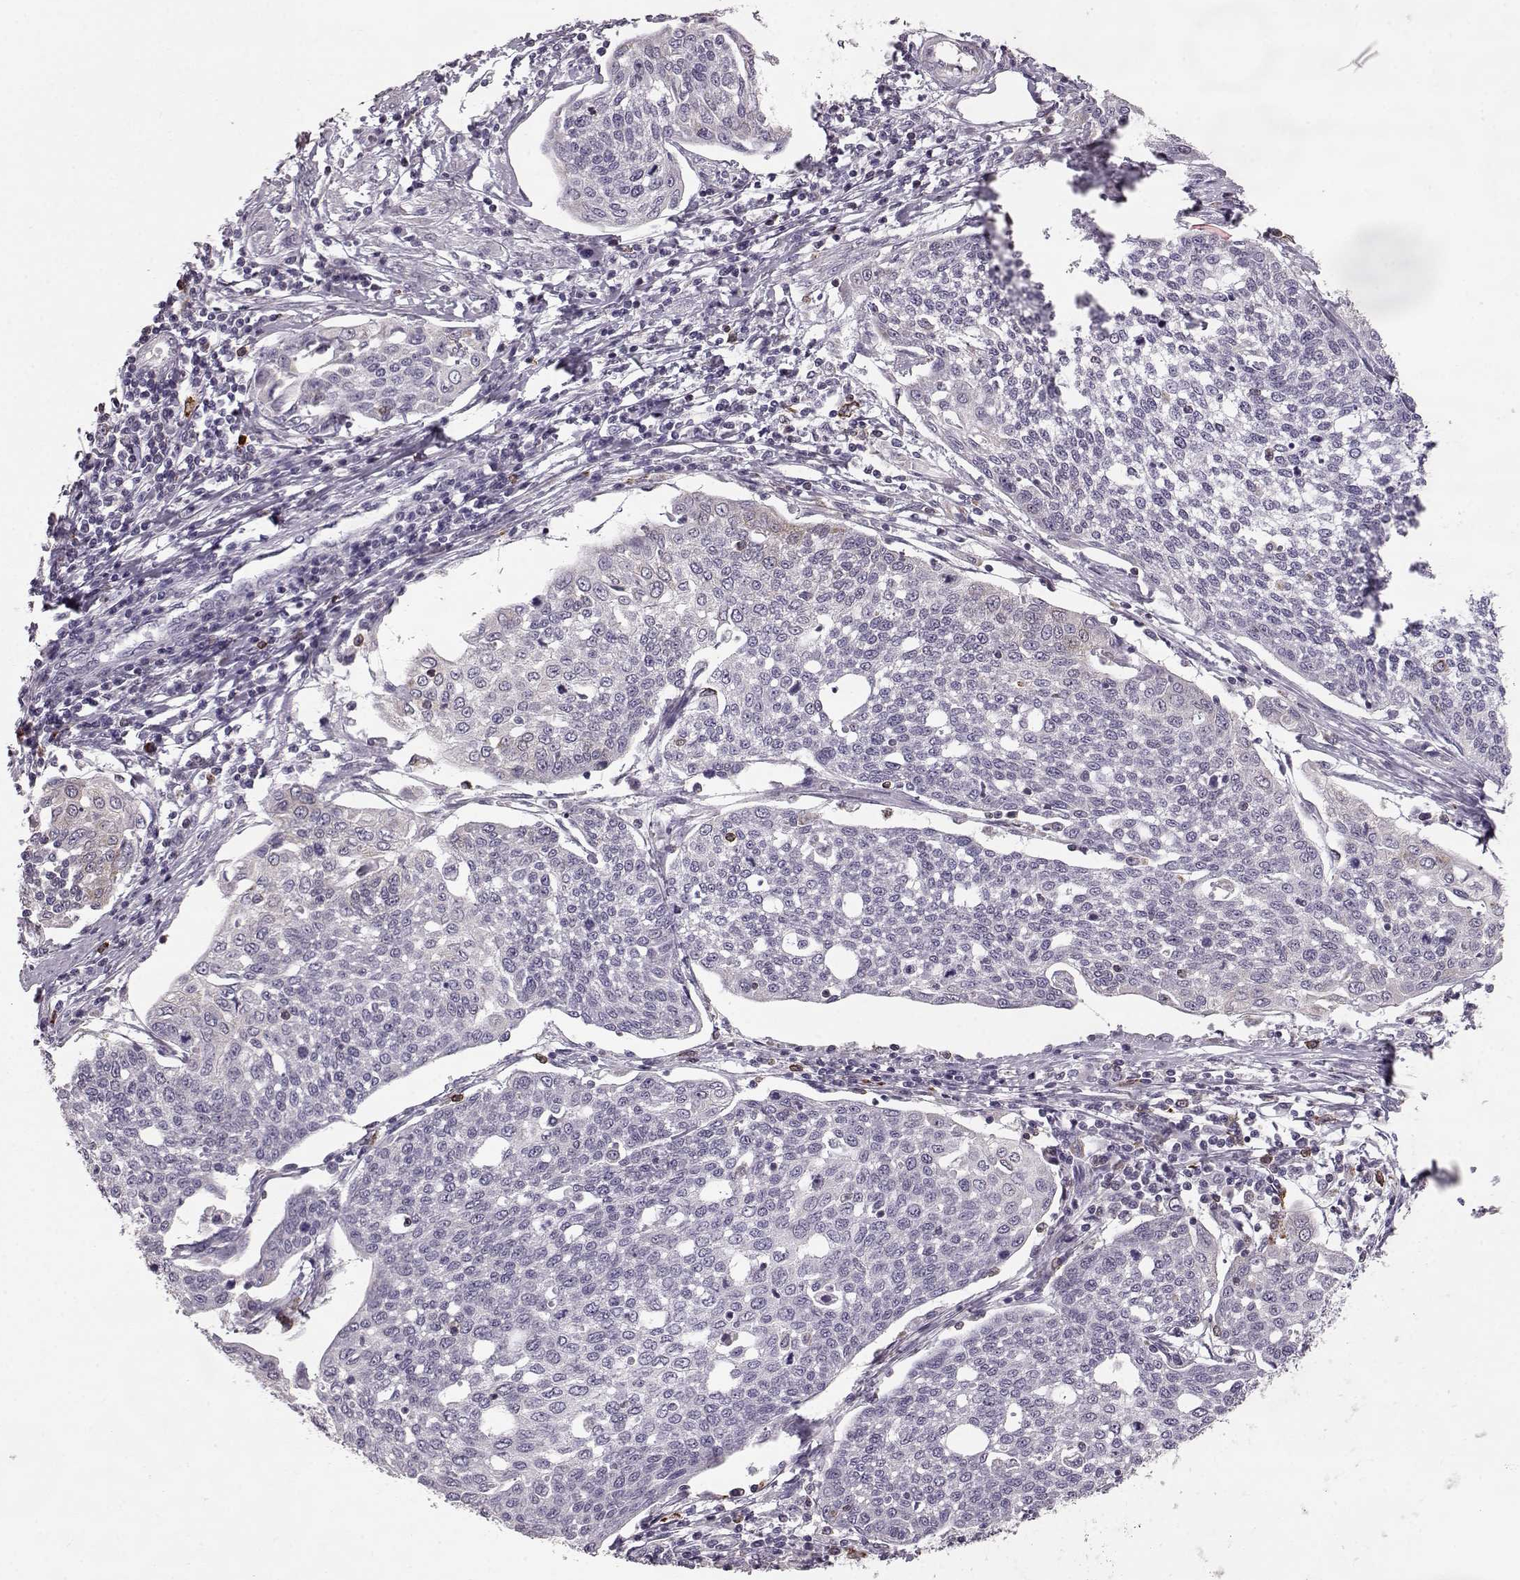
{"staining": {"intensity": "negative", "quantity": "none", "location": "none"}, "tissue": "cervical cancer", "cell_type": "Tumor cells", "image_type": "cancer", "snomed": [{"axis": "morphology", "description": "Squamous cell carcinoma, NOS"}, {"axis": "topography", "description": "Cervix"}], "caption": "Histopathology image shows no significant protein staining in tumor cells of cervical cancer. (DAB (3,3'-diaminobenzidine) immunohistochemistry, high magnification).", "gene": "ELOVL5", "patient": {"sex": "female", "age": 34}}